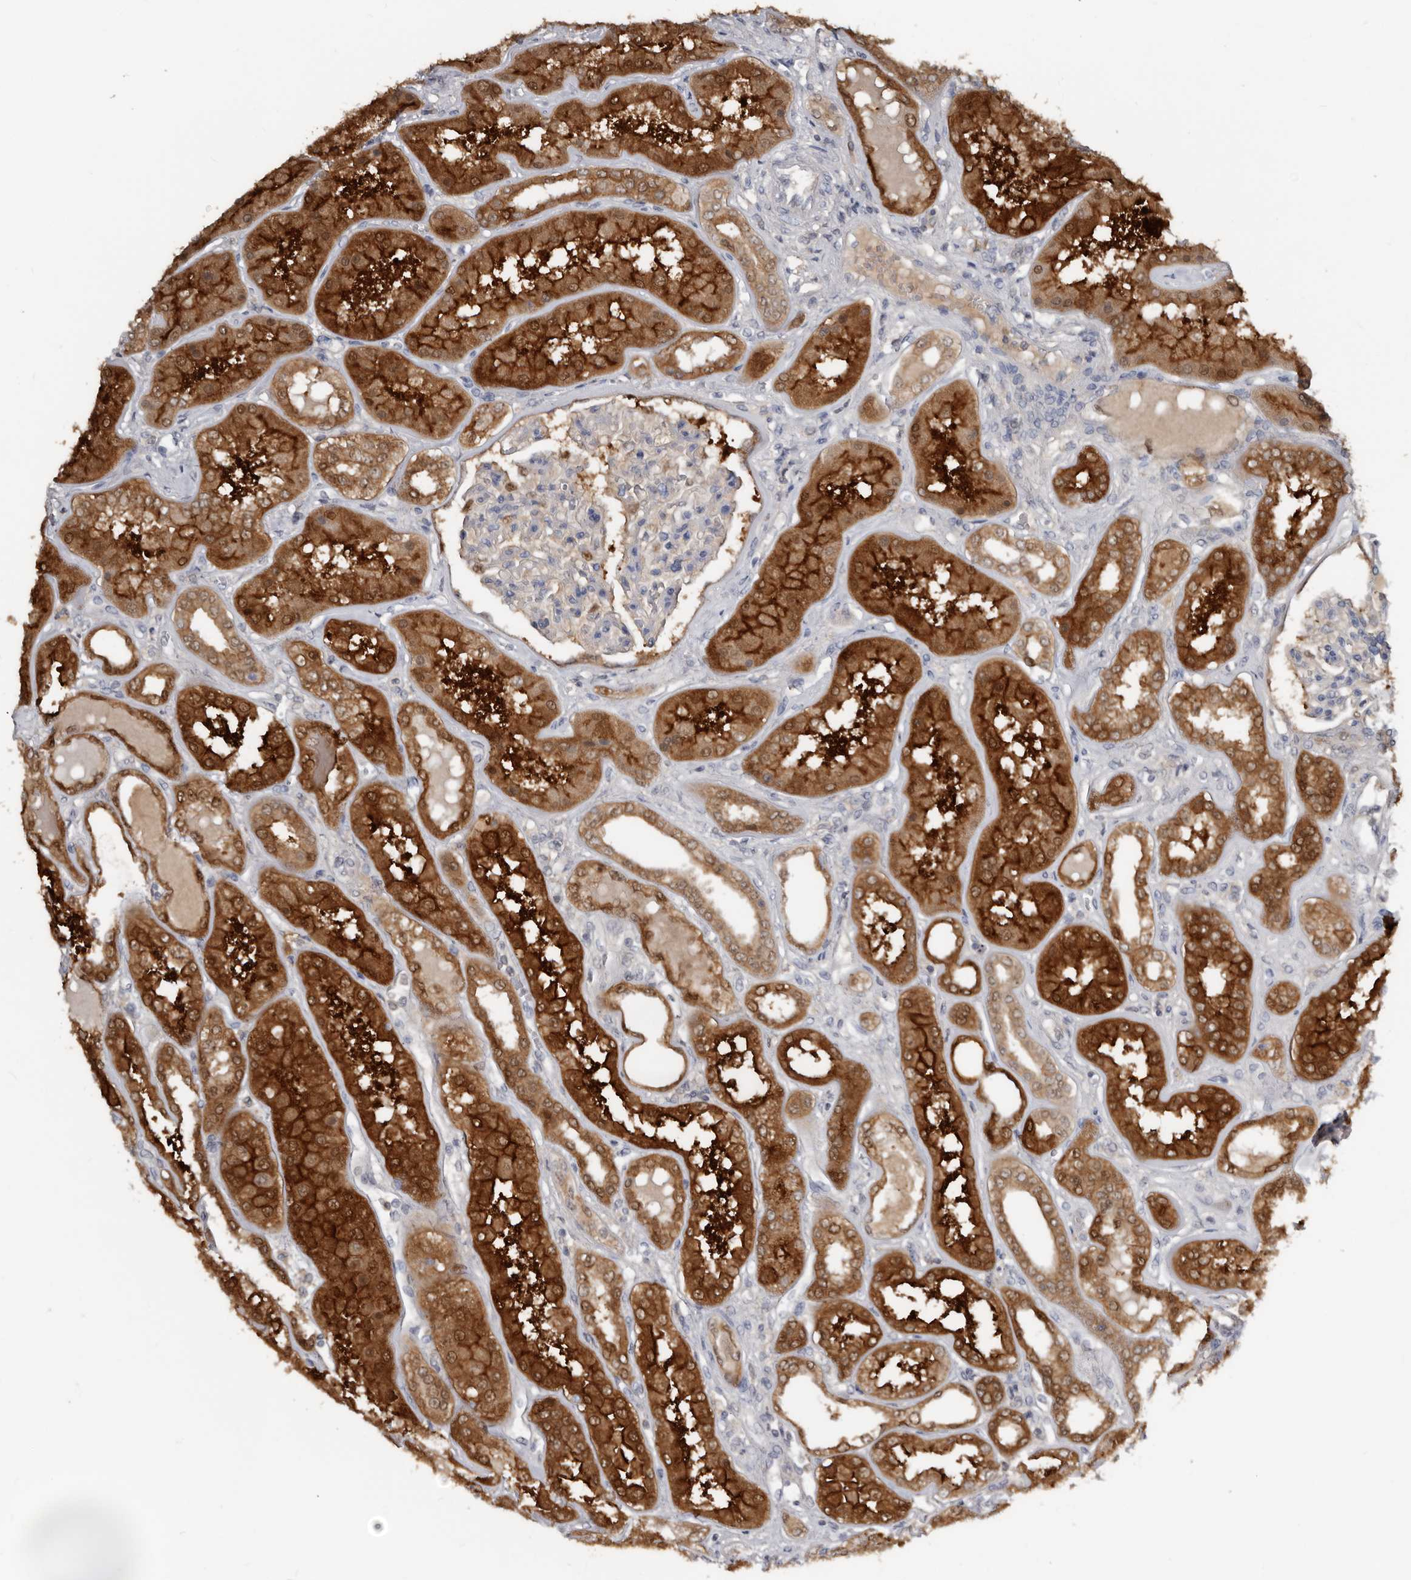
{"staining": {"intensity": "negative", "quantity": "none", "location": "none"}, "tissue": "kidney", "cell_type": "Cells in glomeruli", "image_type": "normal", "snomed": [{"axis": "morphology", "description": "Normal tissue, NOS"}, {"axis": "topography", "description": "Kidney"}], "caption": "Protein analysis of normal kidney exhibits no significant staining in cells in glomeruli.", "gene": "RBKS", "patient": {"sex": "female", "age": 56}}